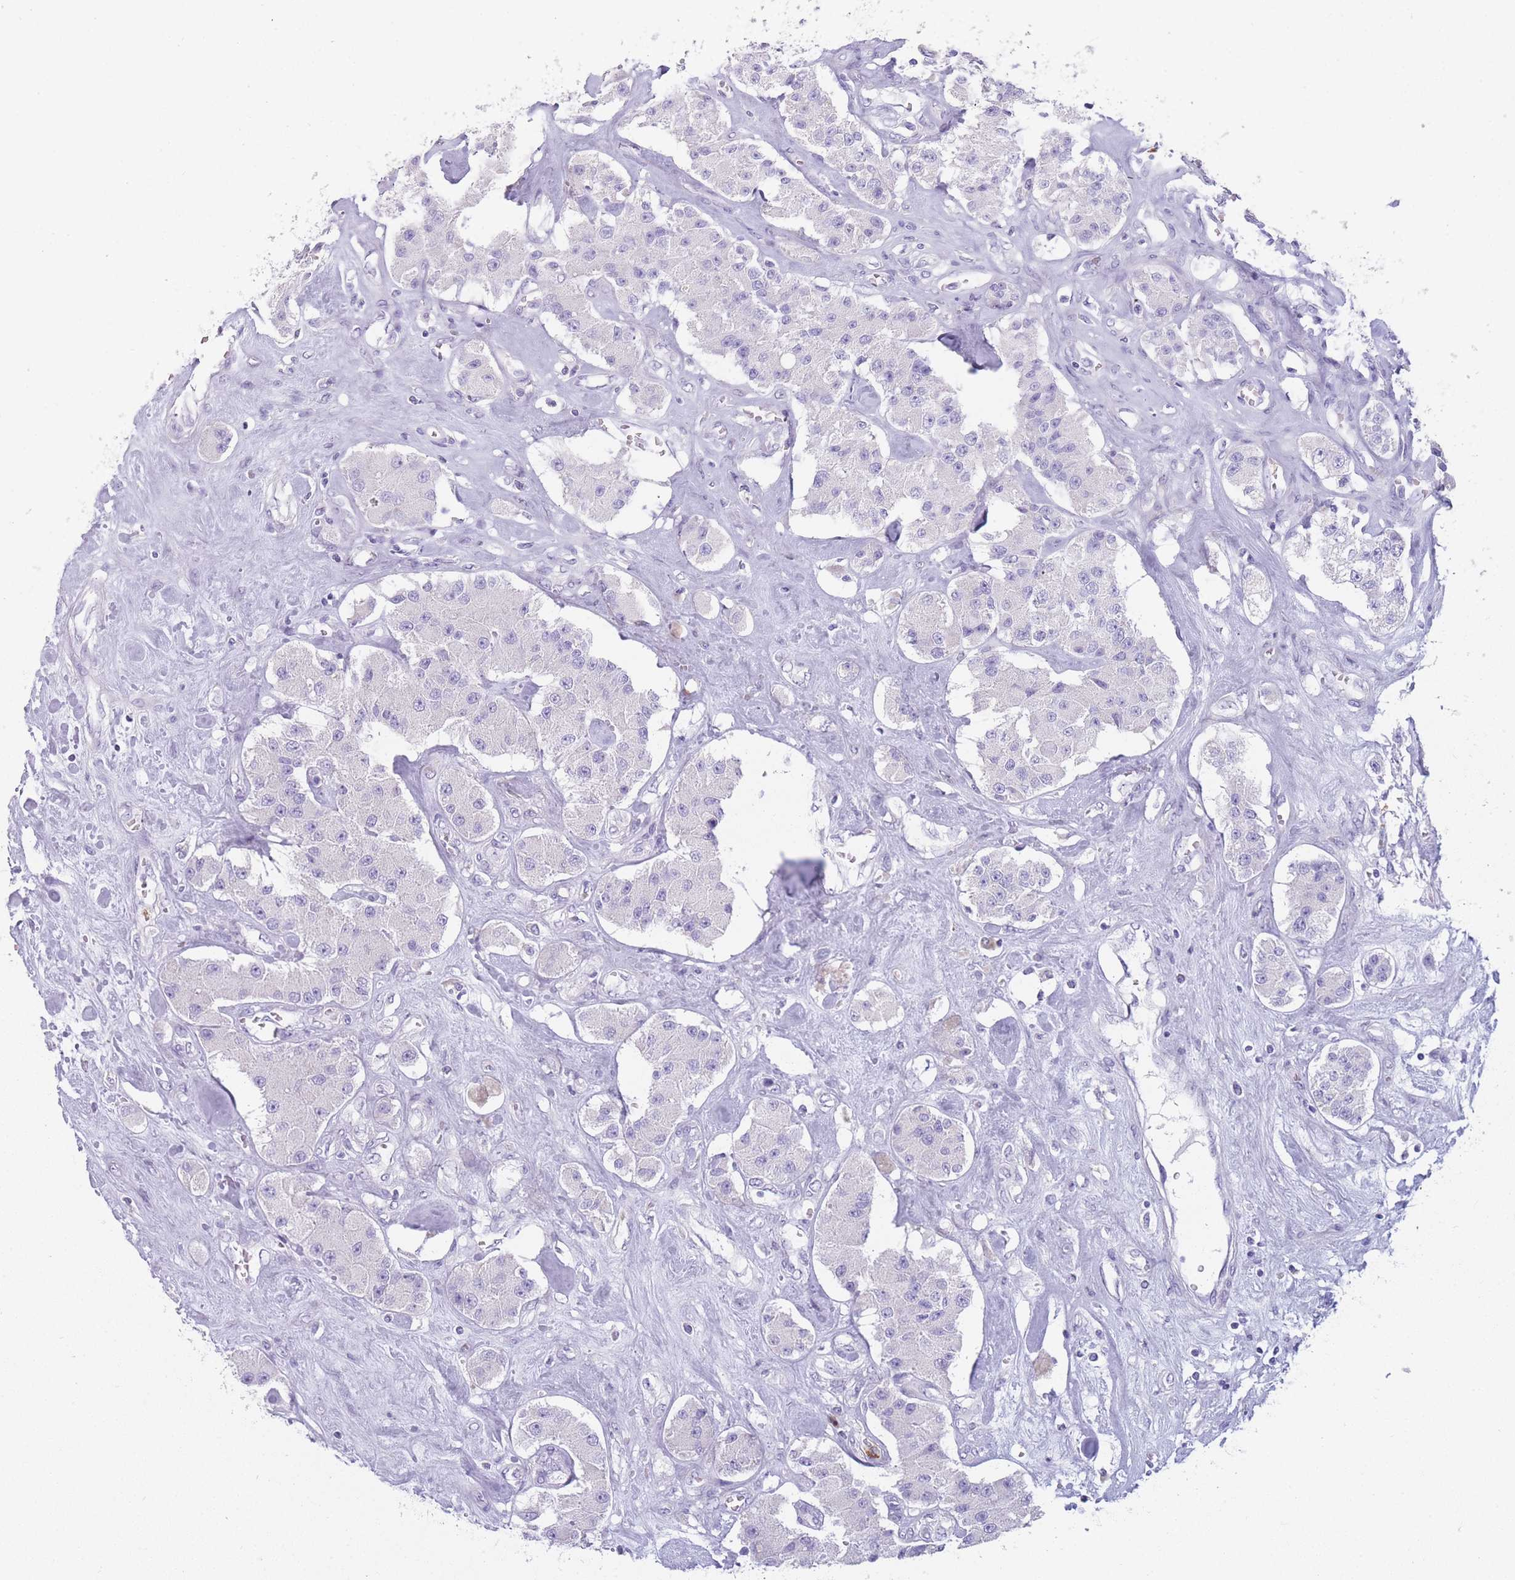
{"staining": {"intensity": "negative", "quantity": "none", "location": "none"}, "tissue": "carcinoid", "cell_type": "Tumor cells", "image_type": "cancer", "snomed": [{"axis": "morphology", "description": "Carcinoid, malignant, NOS"}, {"axis": "topography", "description": "Pancreas"}], "caption": "This histopathology image is of malignant carcinoid stained with IHC to label a protein in brown with the nuclei are counter-stained blue. There is no expression in tumor cells. The staining was performed using DAB (3,3'-diaminobenzidine) to visualize the protein expression in brown, while the nuclei were stained in blue with hematoxylin (Magnification: 20x).", "gene": "ZNF627", "patient": {"sex": "male", "age": 41}}